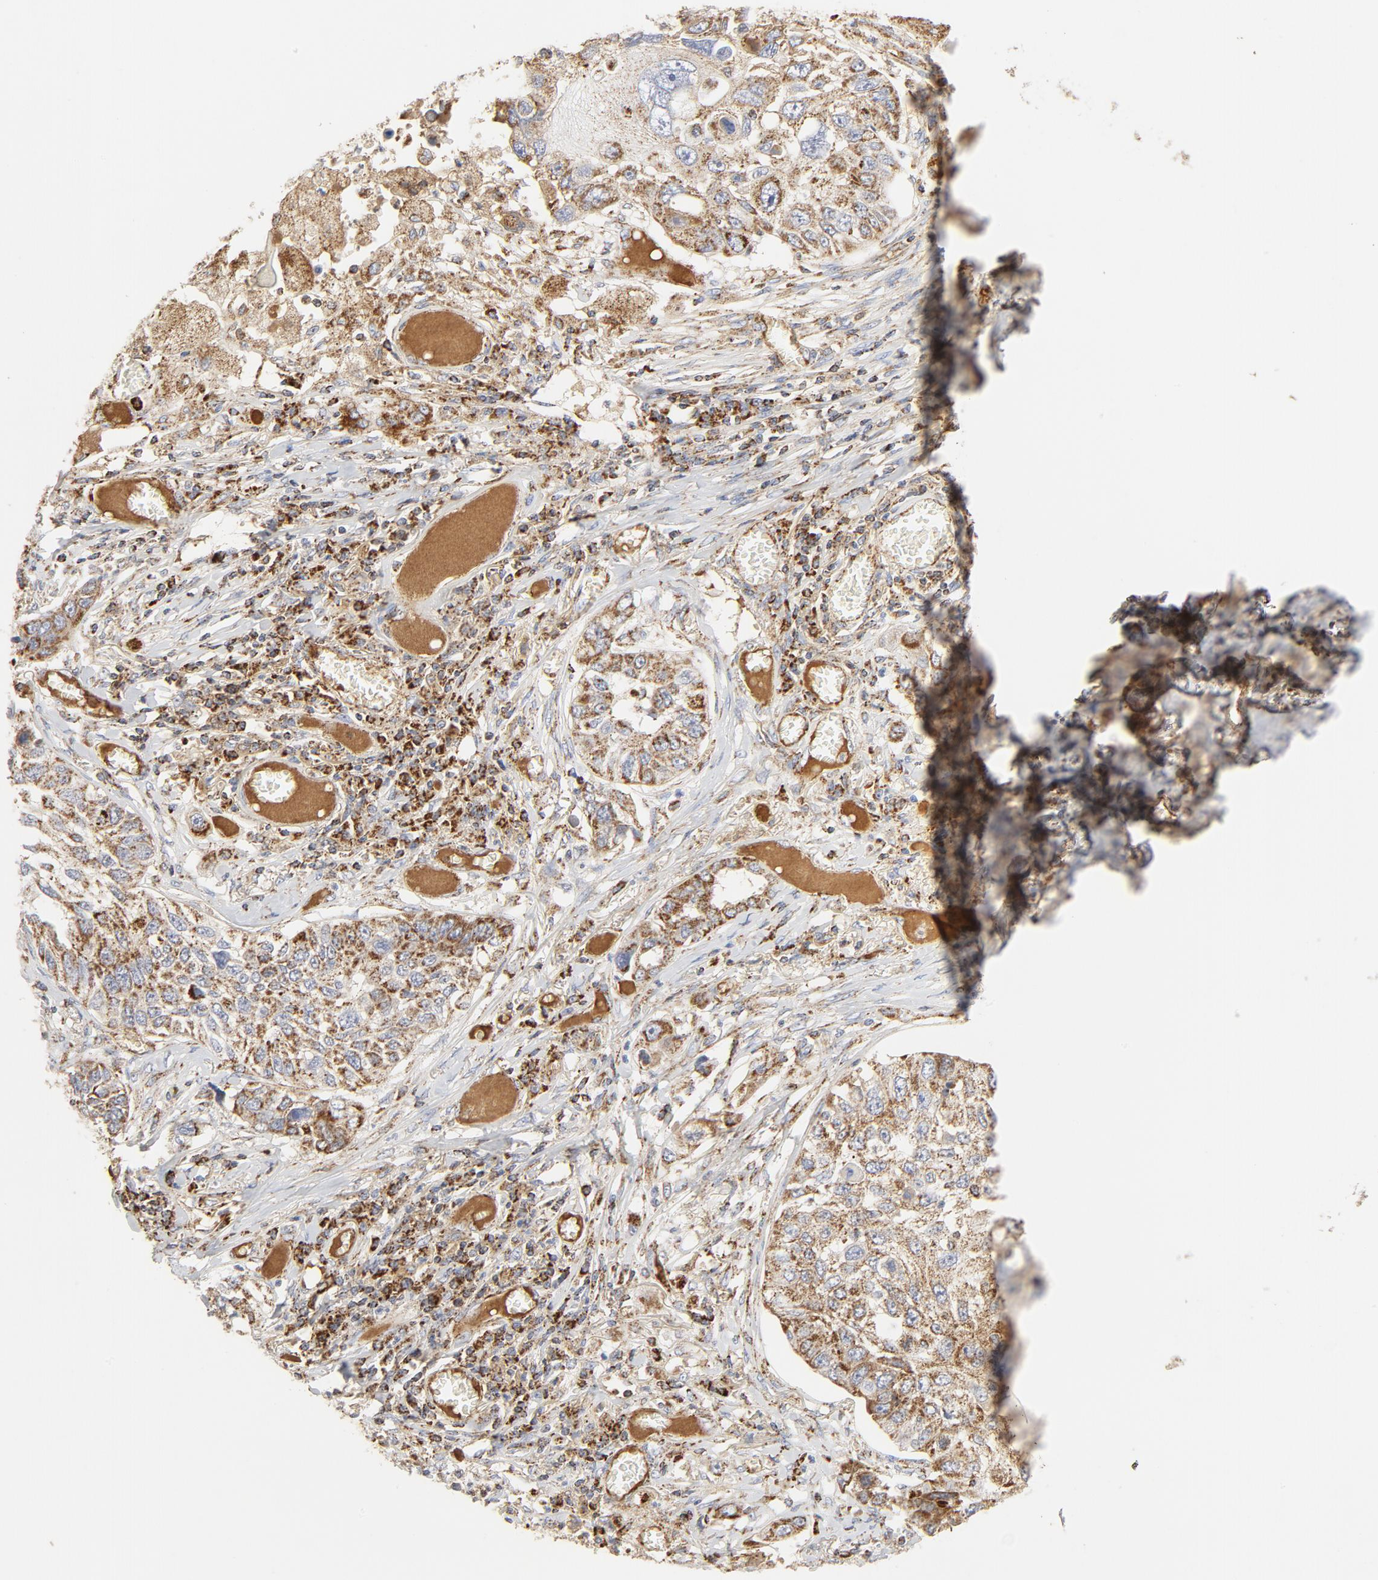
{"staining": {"intensity": "moderate", "quantity": ">75%", "location": "cytoplasmic/membranous"}, "tissue": "lung cancer", "cell_type": "Tumor cells", "image_type": "cancer", "snomed": [{"axis": "morphology", "description": "Squamous cell carcinoma, NOS"}, {"axis": "topography", "description": "Lung"}], "caption": "Immunohistochemical staining of lung squamous cell carcinoma shows medium levels of moderate cytoplasmic/membranous protein positivity in about >75% of tumor cells.", "gene": "PCNX4", "patient": {"sex": "male", "age": 71}}